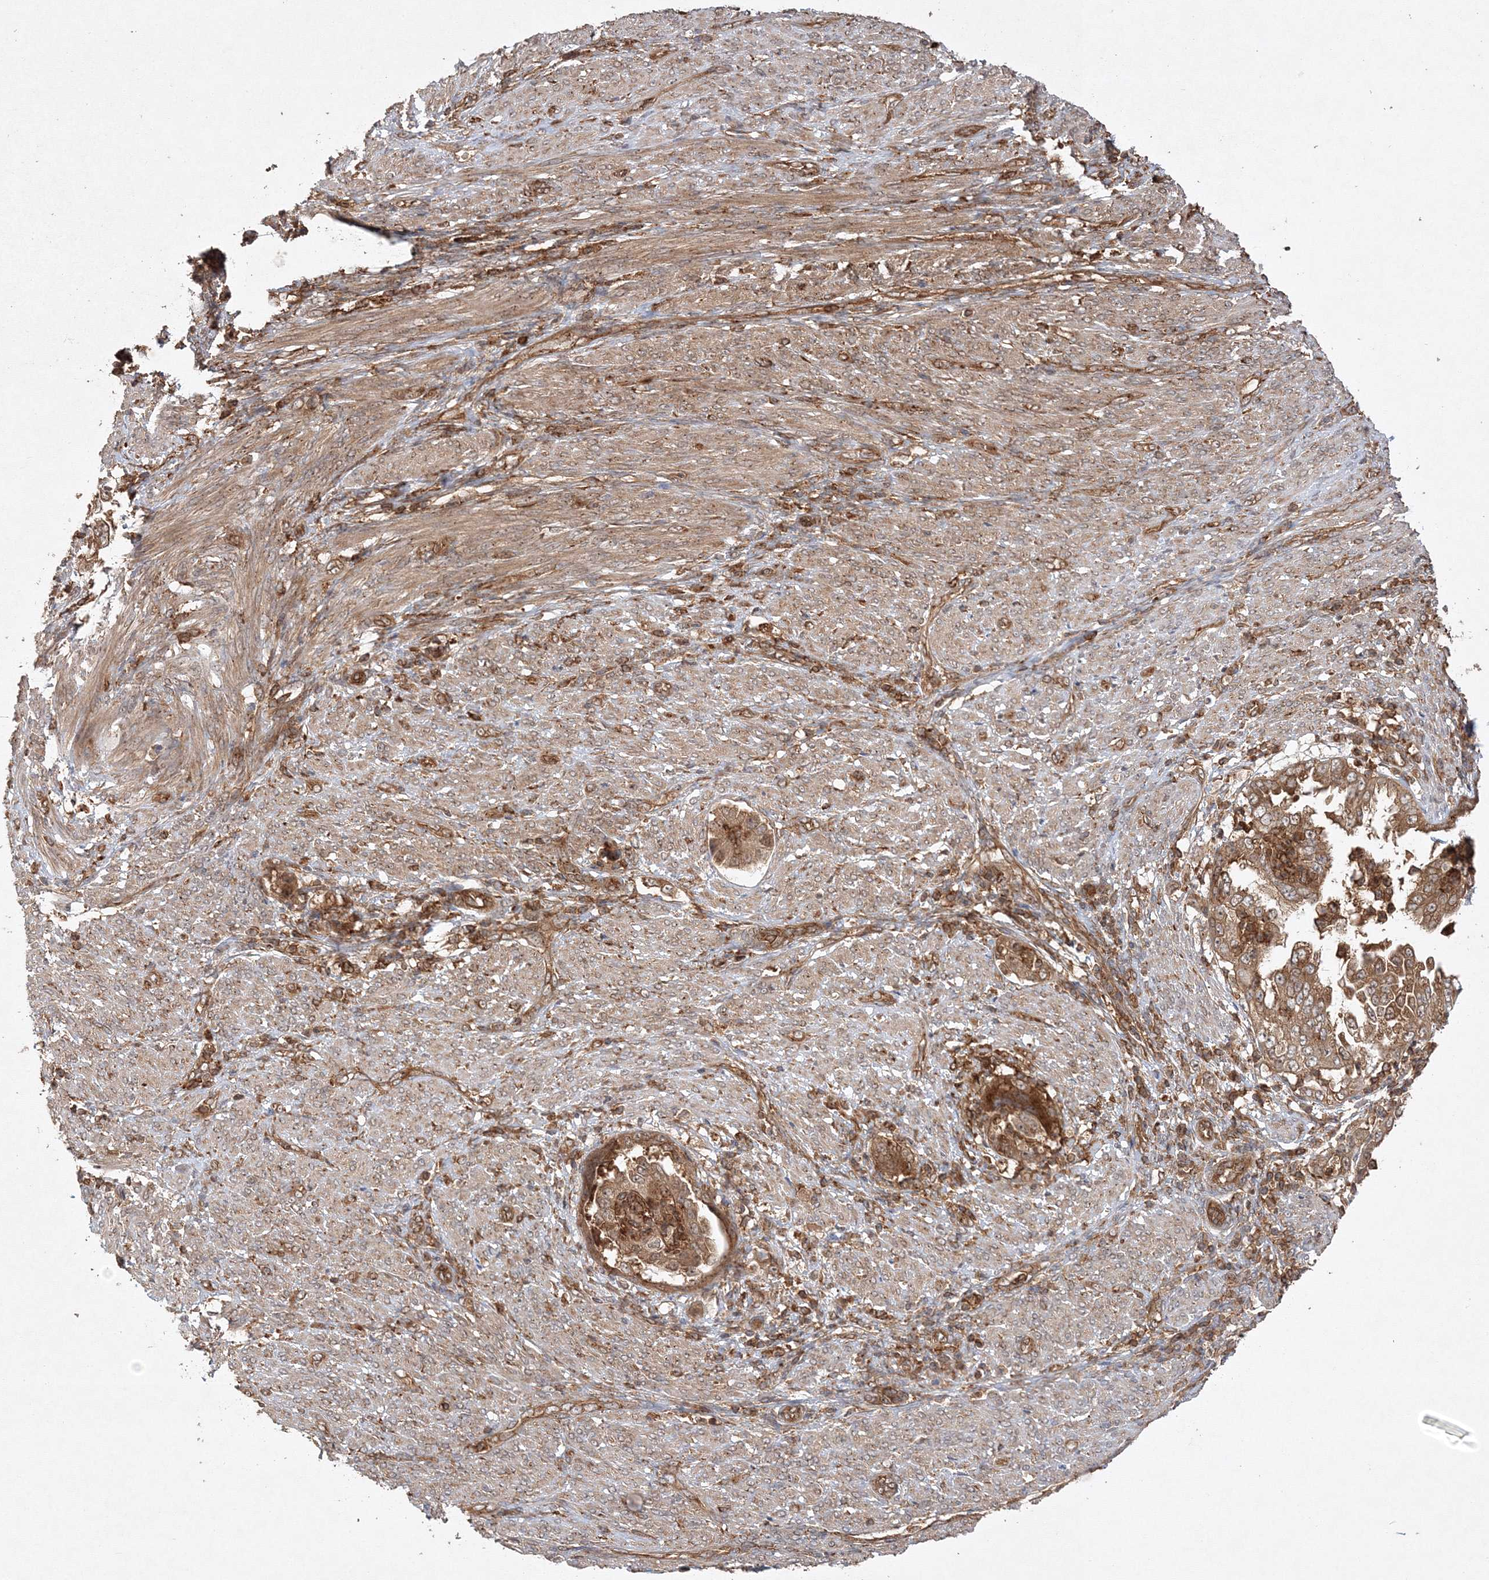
{"staining": {"intensity": "moderate", "quantity": ">75%", "location": "cytoplasmic/membranous"}, "tissue": "endometrial cancer", "cell_type": "Tumor cells", "image_type": "cancer", "snomed": [{"axis": "morphology", "description": "Adenocarcinoma, NOS"}, {"axis": "topography", "description": "Endometrium"}], "caption": "IHC (DAB) staining of human endometrial cancer exhibits moderate cytoplasmic/membranous protein staining in approximately >75% of tumor cells. (Brightfield microscopy of DAB IHC at high magnification).", "gene": "WDR37", "patient": {"sex": "female", "age": 85}}